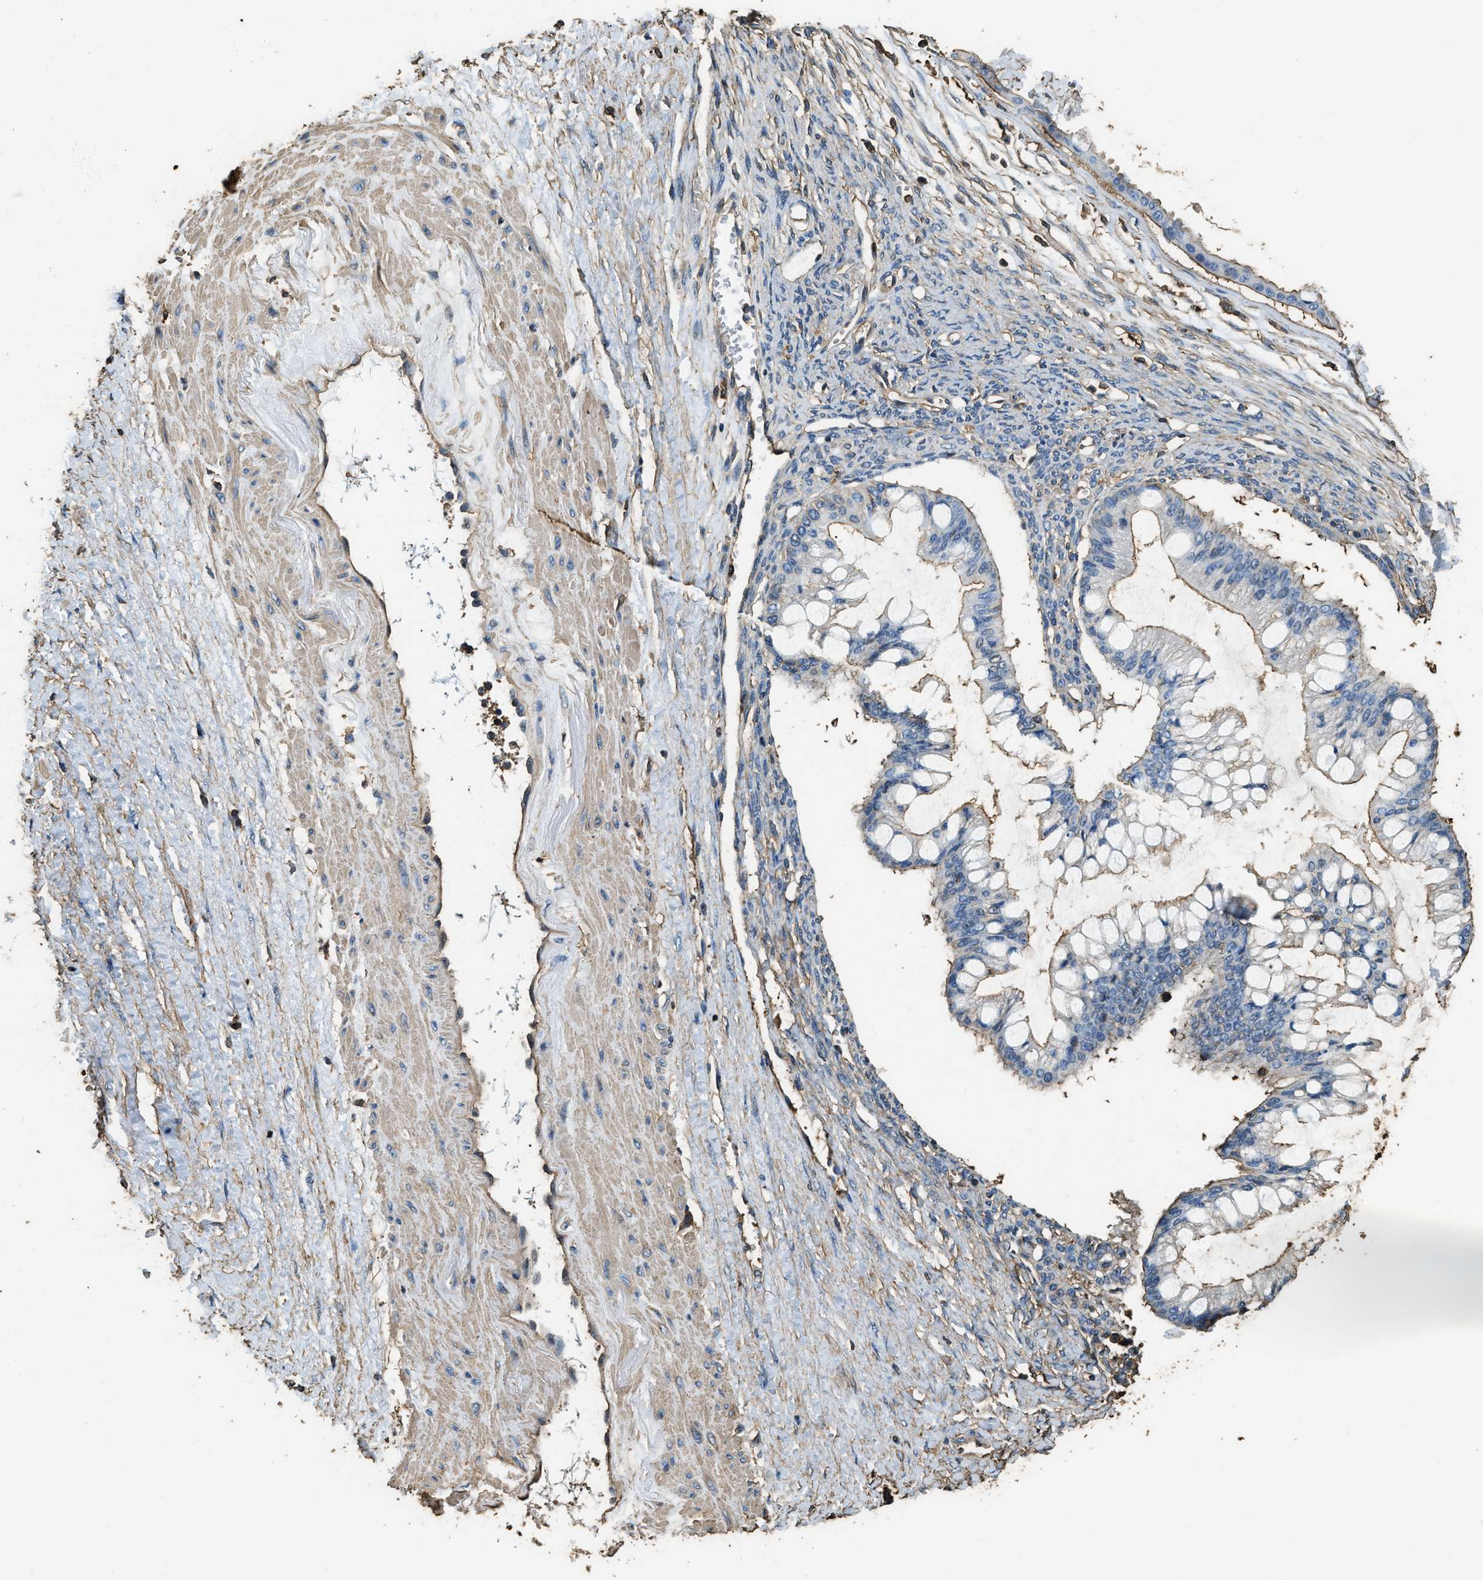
{"staining": {"intensity": "moderate", "quantity": "<25%", "location": "cytoplasmic/membranous"}, "tissue": "ovarian cancer", "cell_type": "Tumor cells", "image_type": "cancer", "snomed": [{"axis": "morphology", "description": "Cystadenocarcinoma, mucinous, NOS"}, {"axis": "topography", "description": "Ovary"}], "caption": "Ovarian mucinous cystadenocarcinoma stained for a protein exhibits moderate cytoplasmic/membranous positivity in tumor cells.", "gene": "ACCS", "patient": {"sex": "female", "age": 73}}